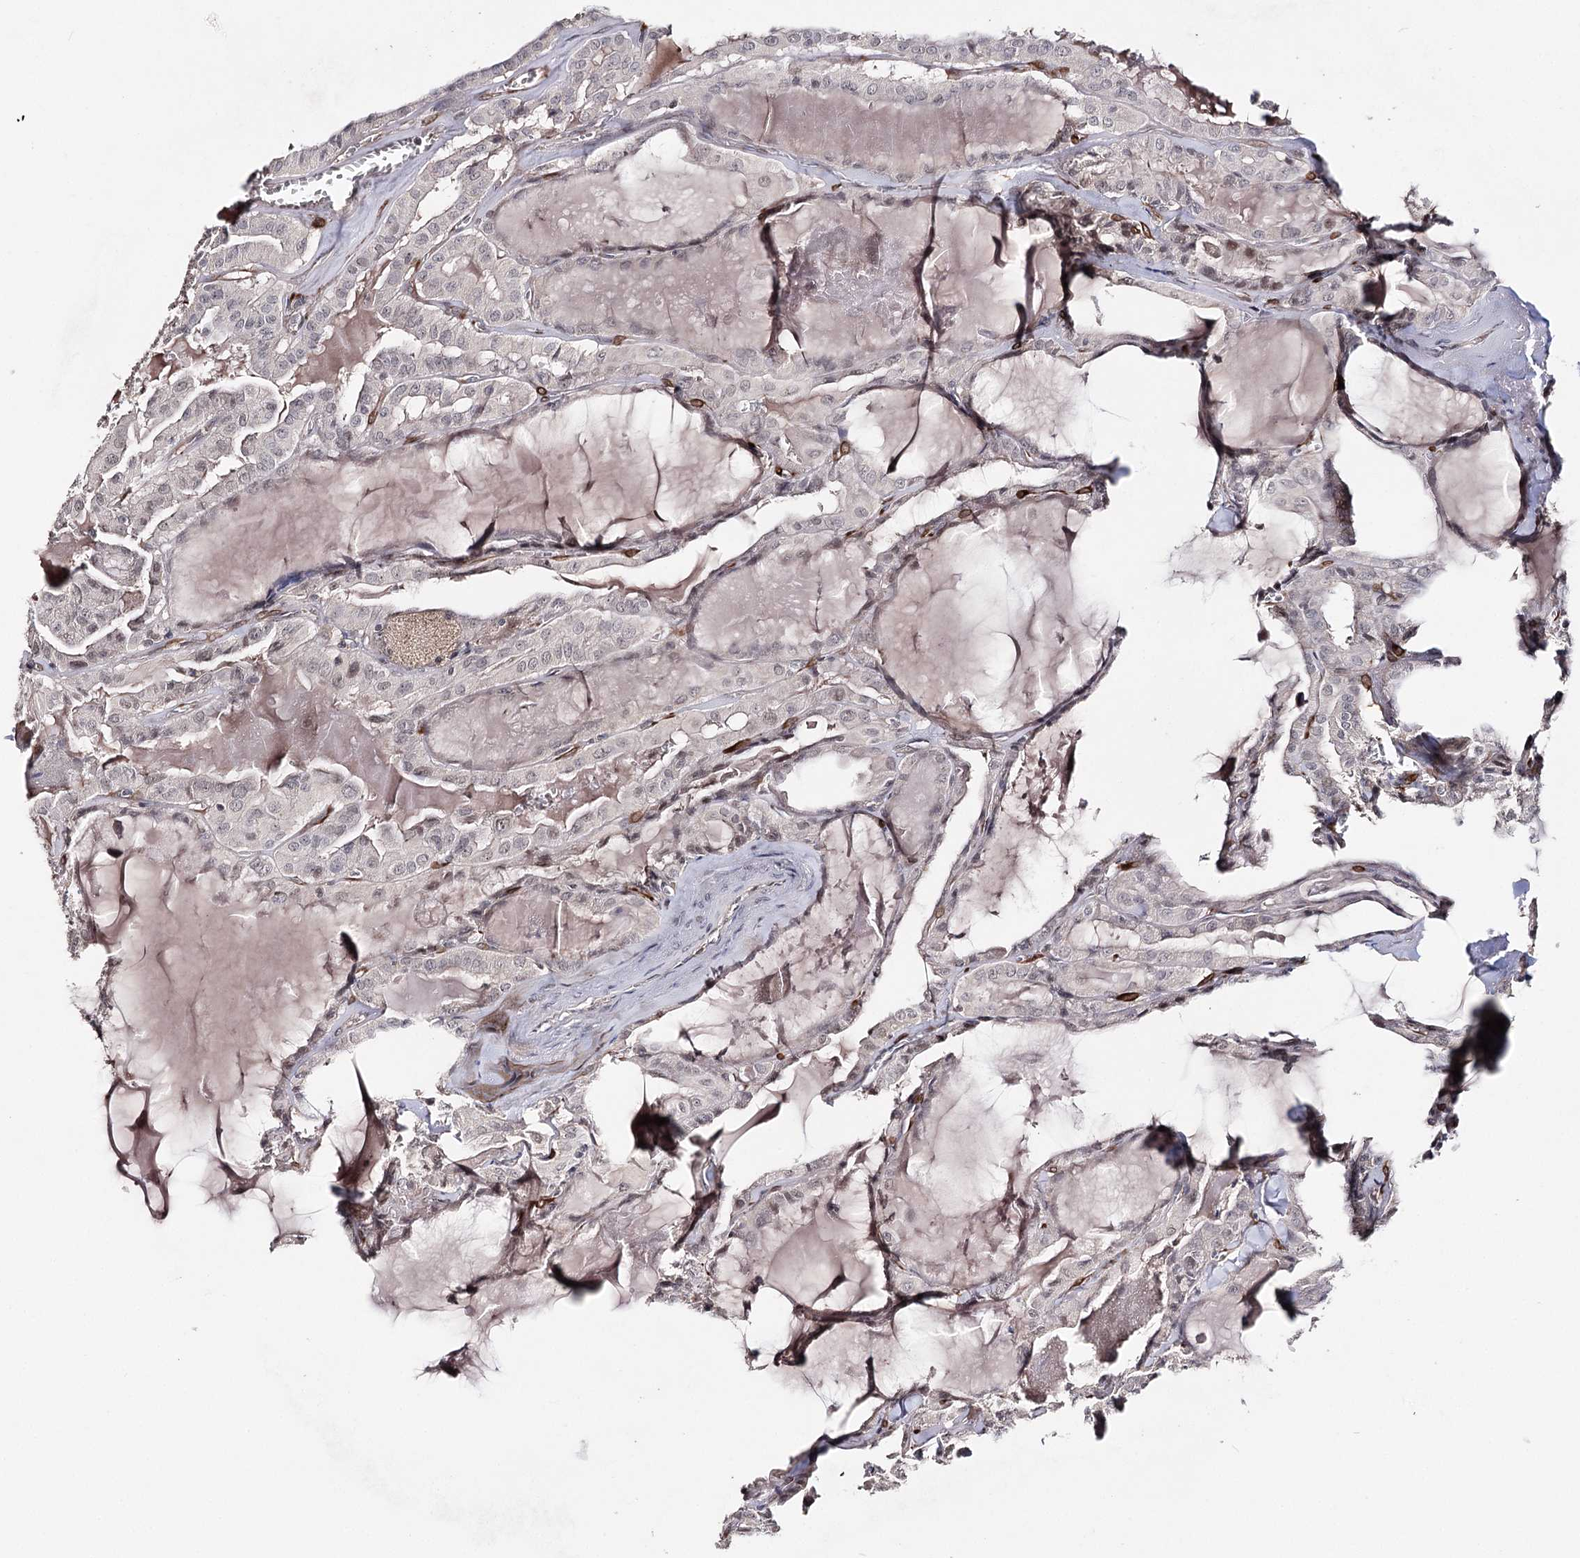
{"staining": {"intensity": "weak", "quantity": "<25%", "location": "nuclear"}, "tissue": "thyroid cancer", "cell_type": "Tumor cells", "image_type": "cancer", "snomed": [{"axis": "morphology", "description": "Papillary adenocarcinoma, NOS"}, {"axis": "topography", "description": "Thyroid gland"}], "caption": "DAB (3,3'-diaminobenzidine) immunohistochemical staining of human thyroid cancer demonstrates no significant expression in tumor cells. (DAB immunohistochemistry, high magnification).", "gene": "HSD11B2", "patient": {"sex": "male", "age": 52}}